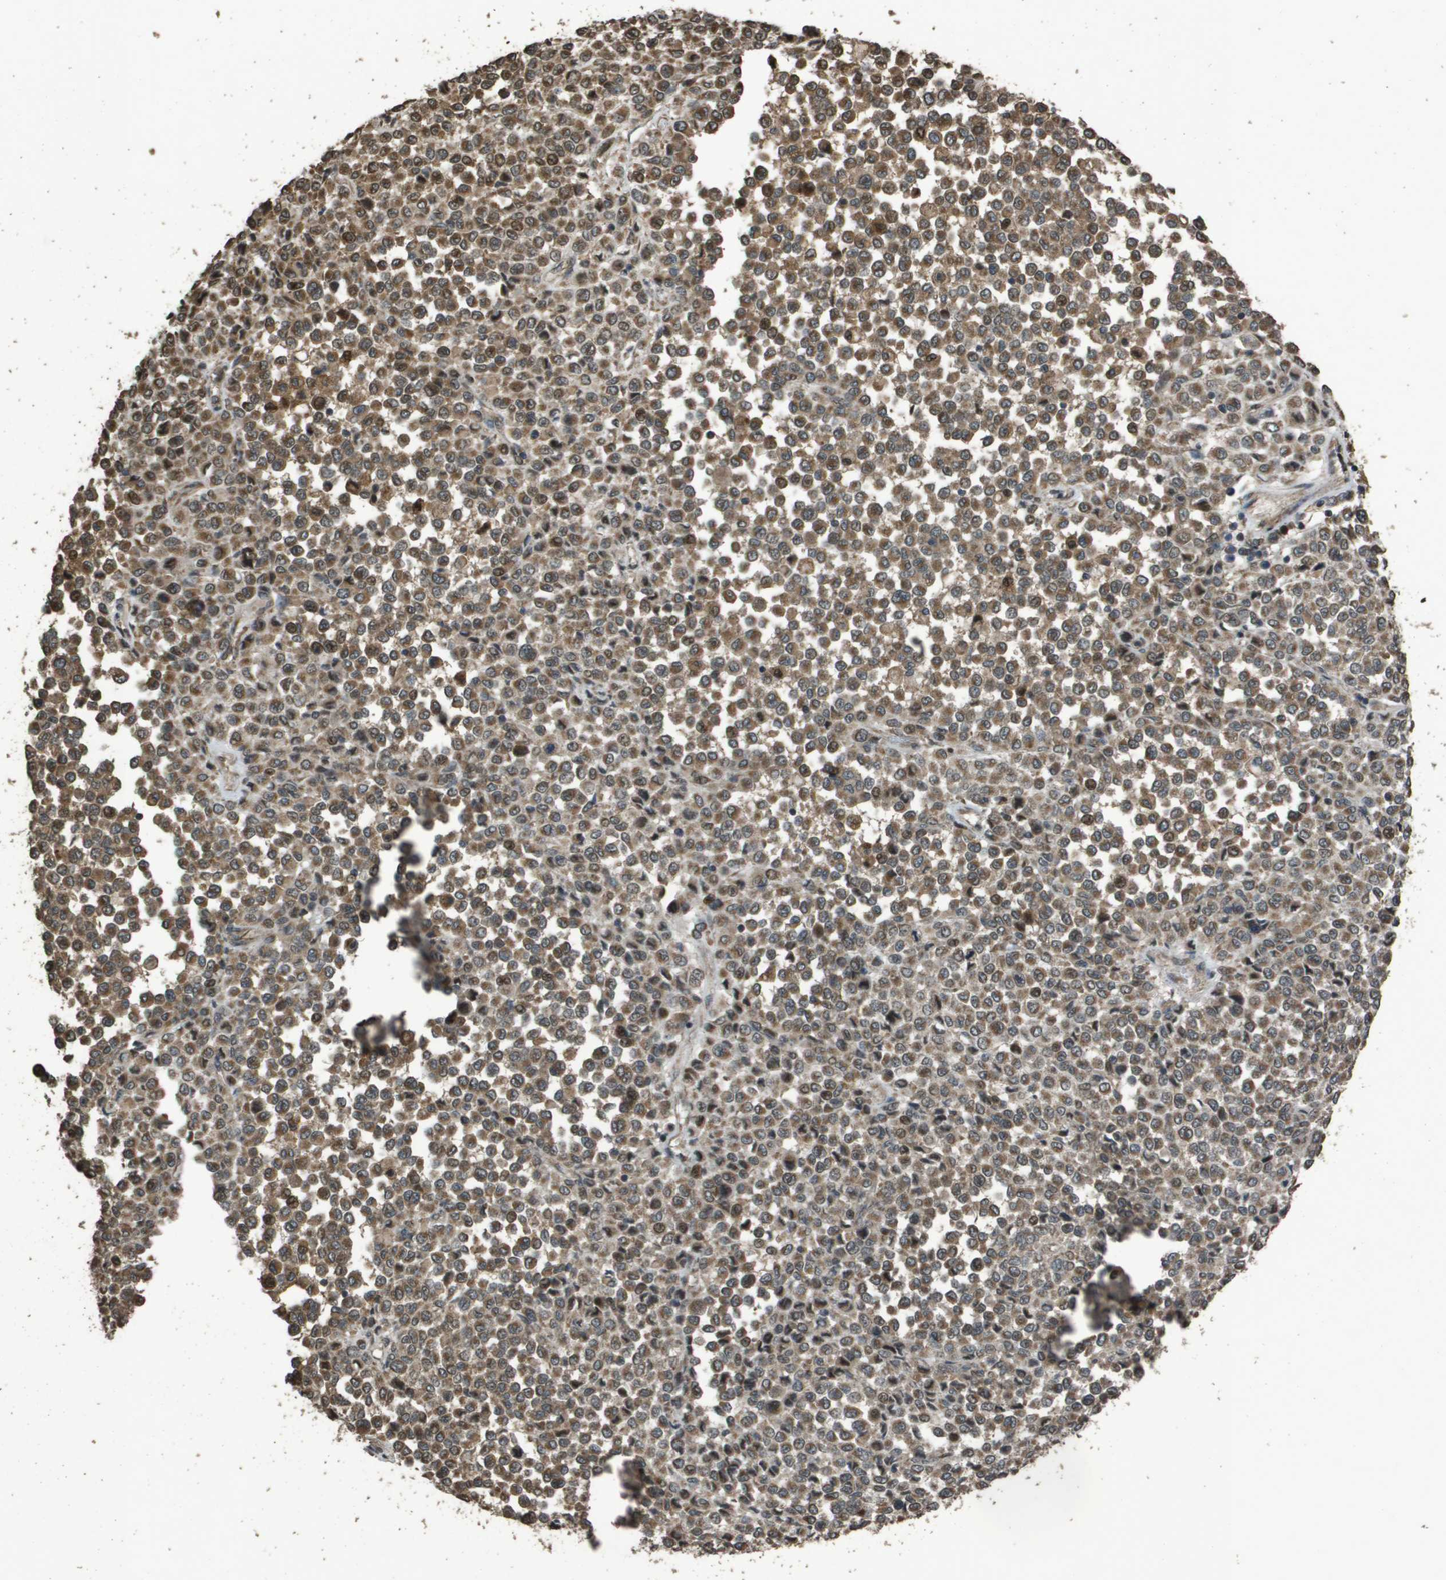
{"staining": {"intensity": "moderate", "quantity": ">75%", "location": "cytoplasmic/membranous"}, "tissue": "melanoma", "cell_type": "Tumor cells", "image_type": "cancer", "snomed": [{"axis": "morphology", "description": "Malignant melanoma, Metastatic site"}, {"axis": "topography", "description": "Pancreas"}], "caption": "An immunohistochemistry (IHC) image of tumor tissue is shown. Protein staining in brown shows moderate cytoplasmic/membranous positivity in melanoma within tumor cells. Nuclei are stained in blue.", "gene": "FIG4", "patient": {"sex": "female", "age": 30}}